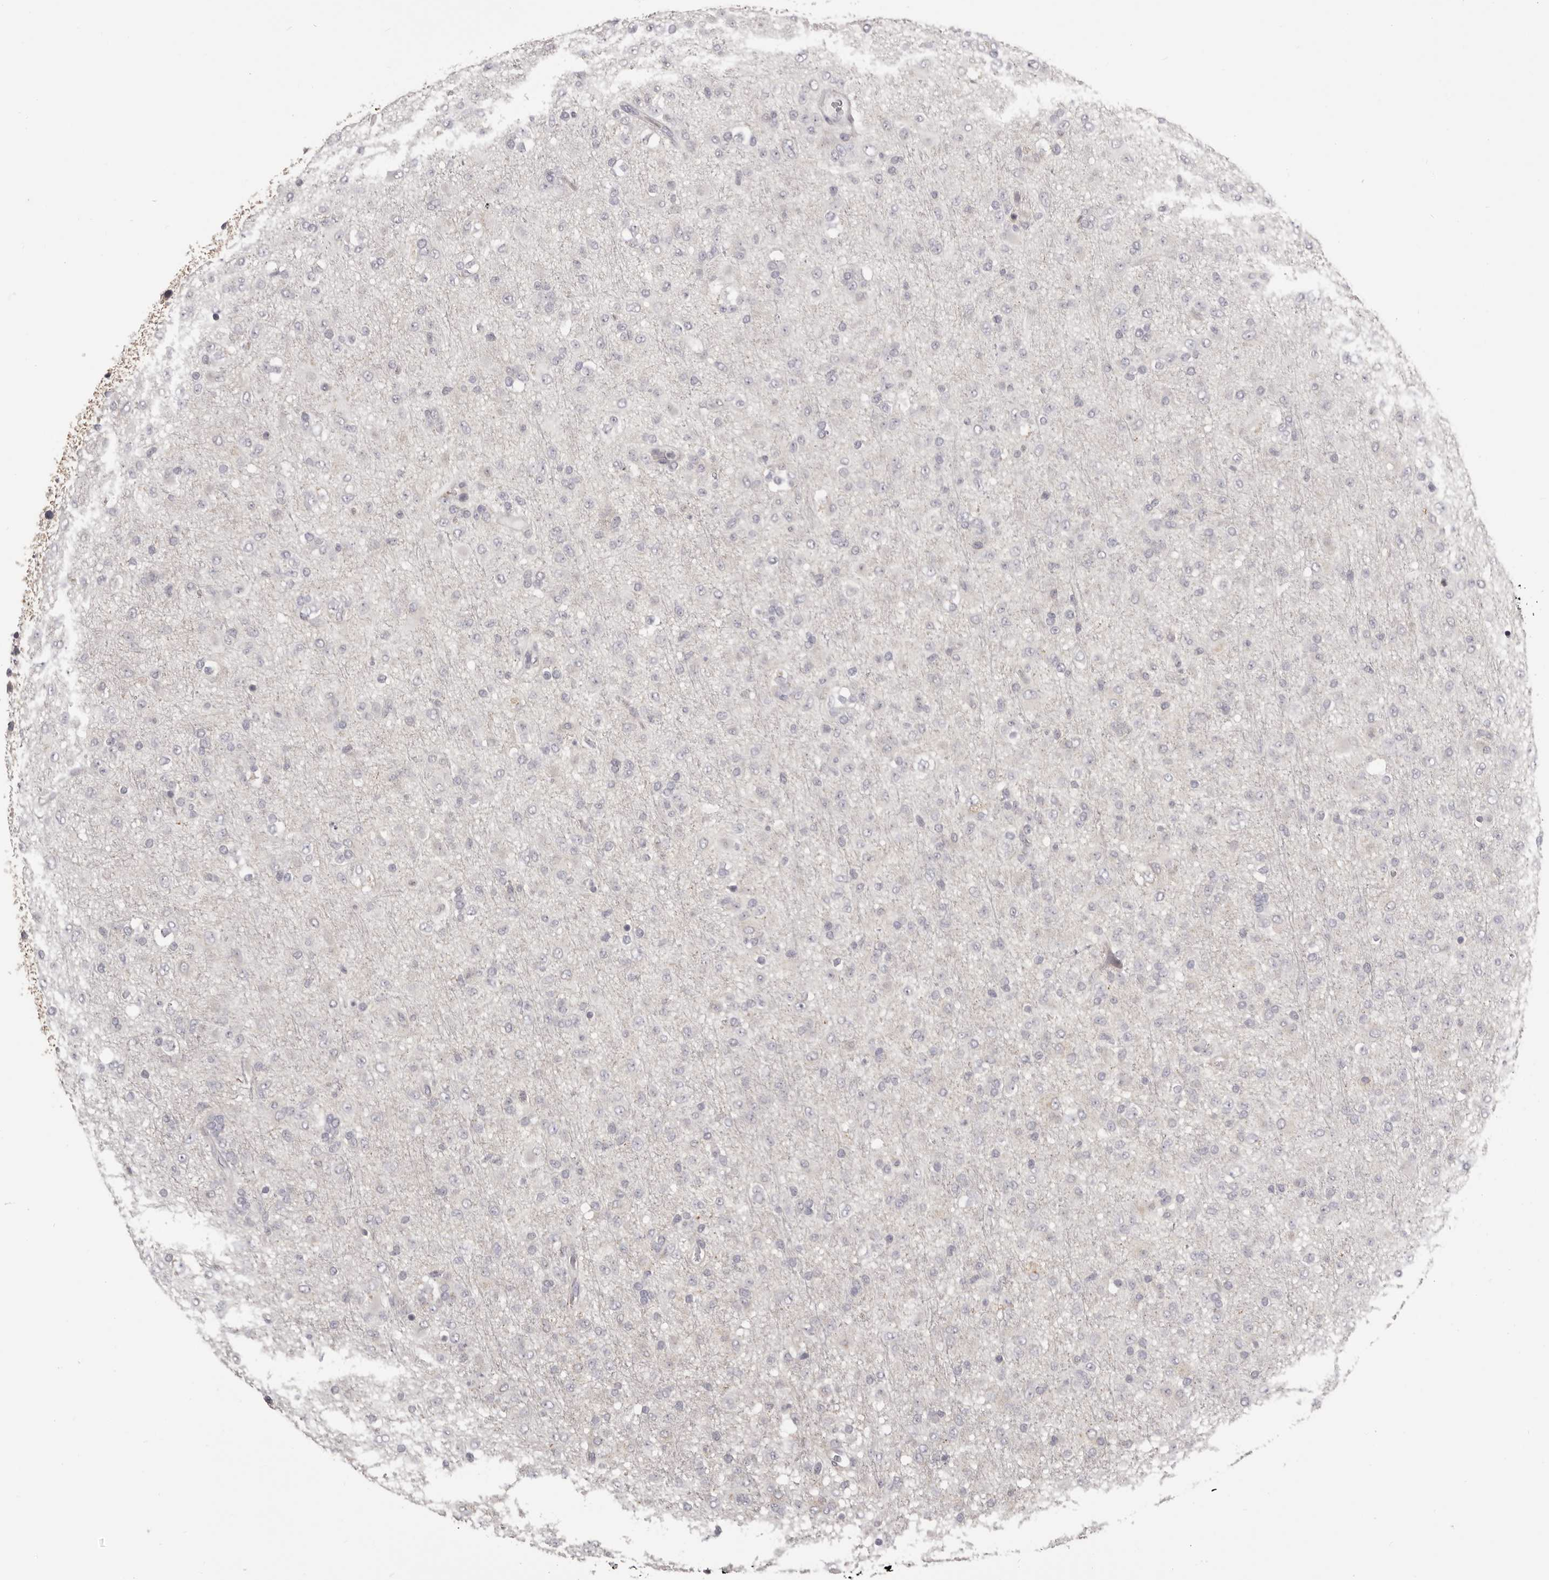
{"staining": {"intensity": "negative", "quantity": "none", "location": "none"}, "tissue": "glioma", "cell_type": "Tumor cells", "image_type": "cancer", "snomed": [{"axis": "morphology", "description": "Glioma, malignant, Low grade"}, {"axis": "topography", "description": "Brain"}], "caption": "Immunohistochemistry image of human malignant low-grade glioma stained for a protein (brown), which displays no expression in tumor cells.", "gene": "OTUD3", "patient": {"sex": "male", "age": 65}}